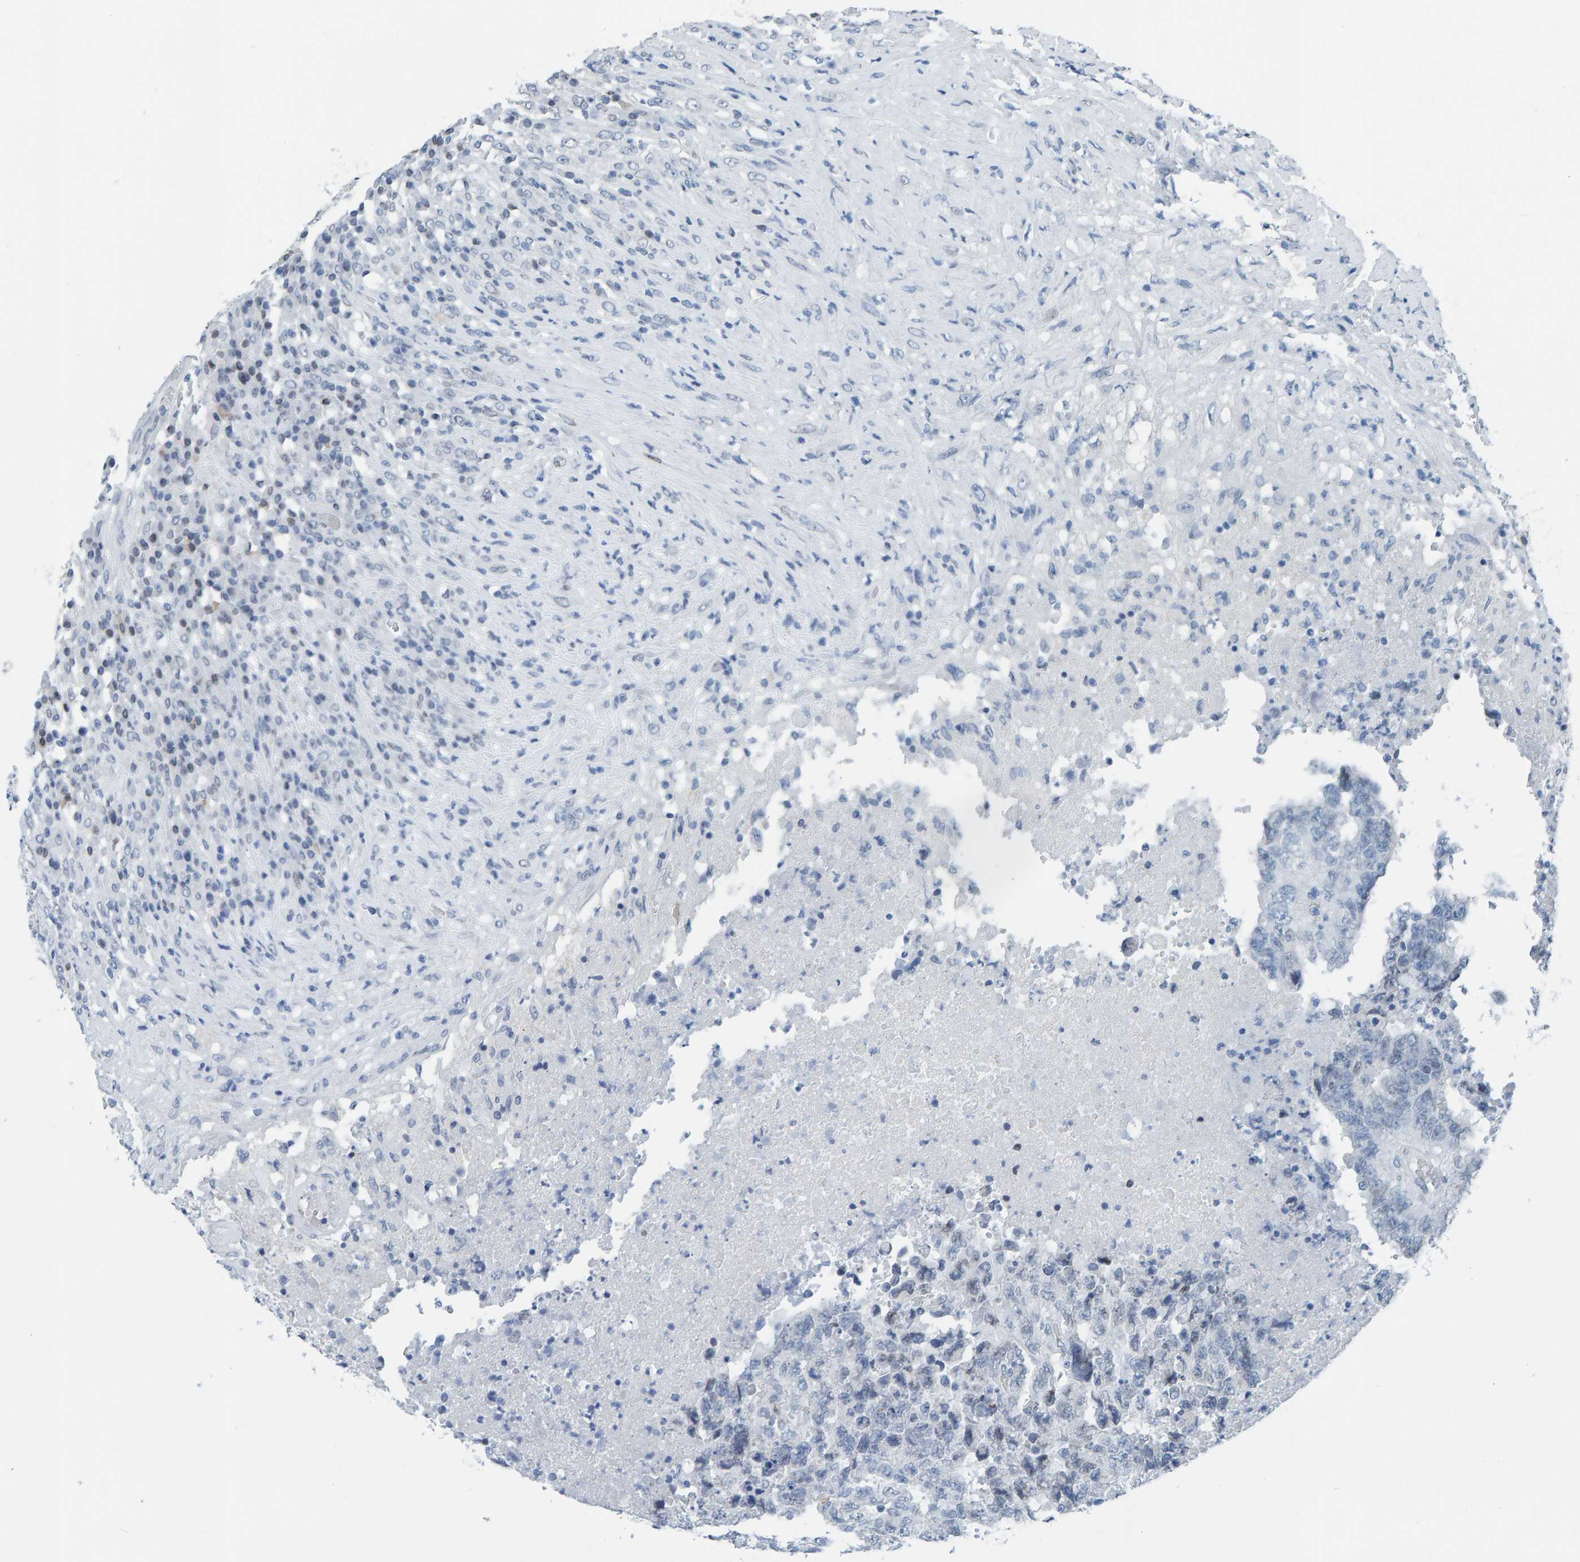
{"staining": {"intensity": "negative", "quantity": "none", "location": "none"}, "tissue": "testis cancer", "cell_type": "Tumor cells", "image_type": "cancer", "snomed": [{"axis": "morphology", "description": "Necrosis, NOS"}, {"axis": "morphology", "description": "Carcinoma, Embryonal, NOS"}, {"axis": "topography", "description": "Testis"}], "caption": "This is a histopathology image of immunohistochemistry (IHC) staining of embryonal carcinoma (testis), which shows no positivity in tumor cells. (Brightfield microscopy of DAB immunohistochemistry (IHC) at high magnification).", "gene": "LMNB2", "patient": {"sex": "male", "age": 19}}